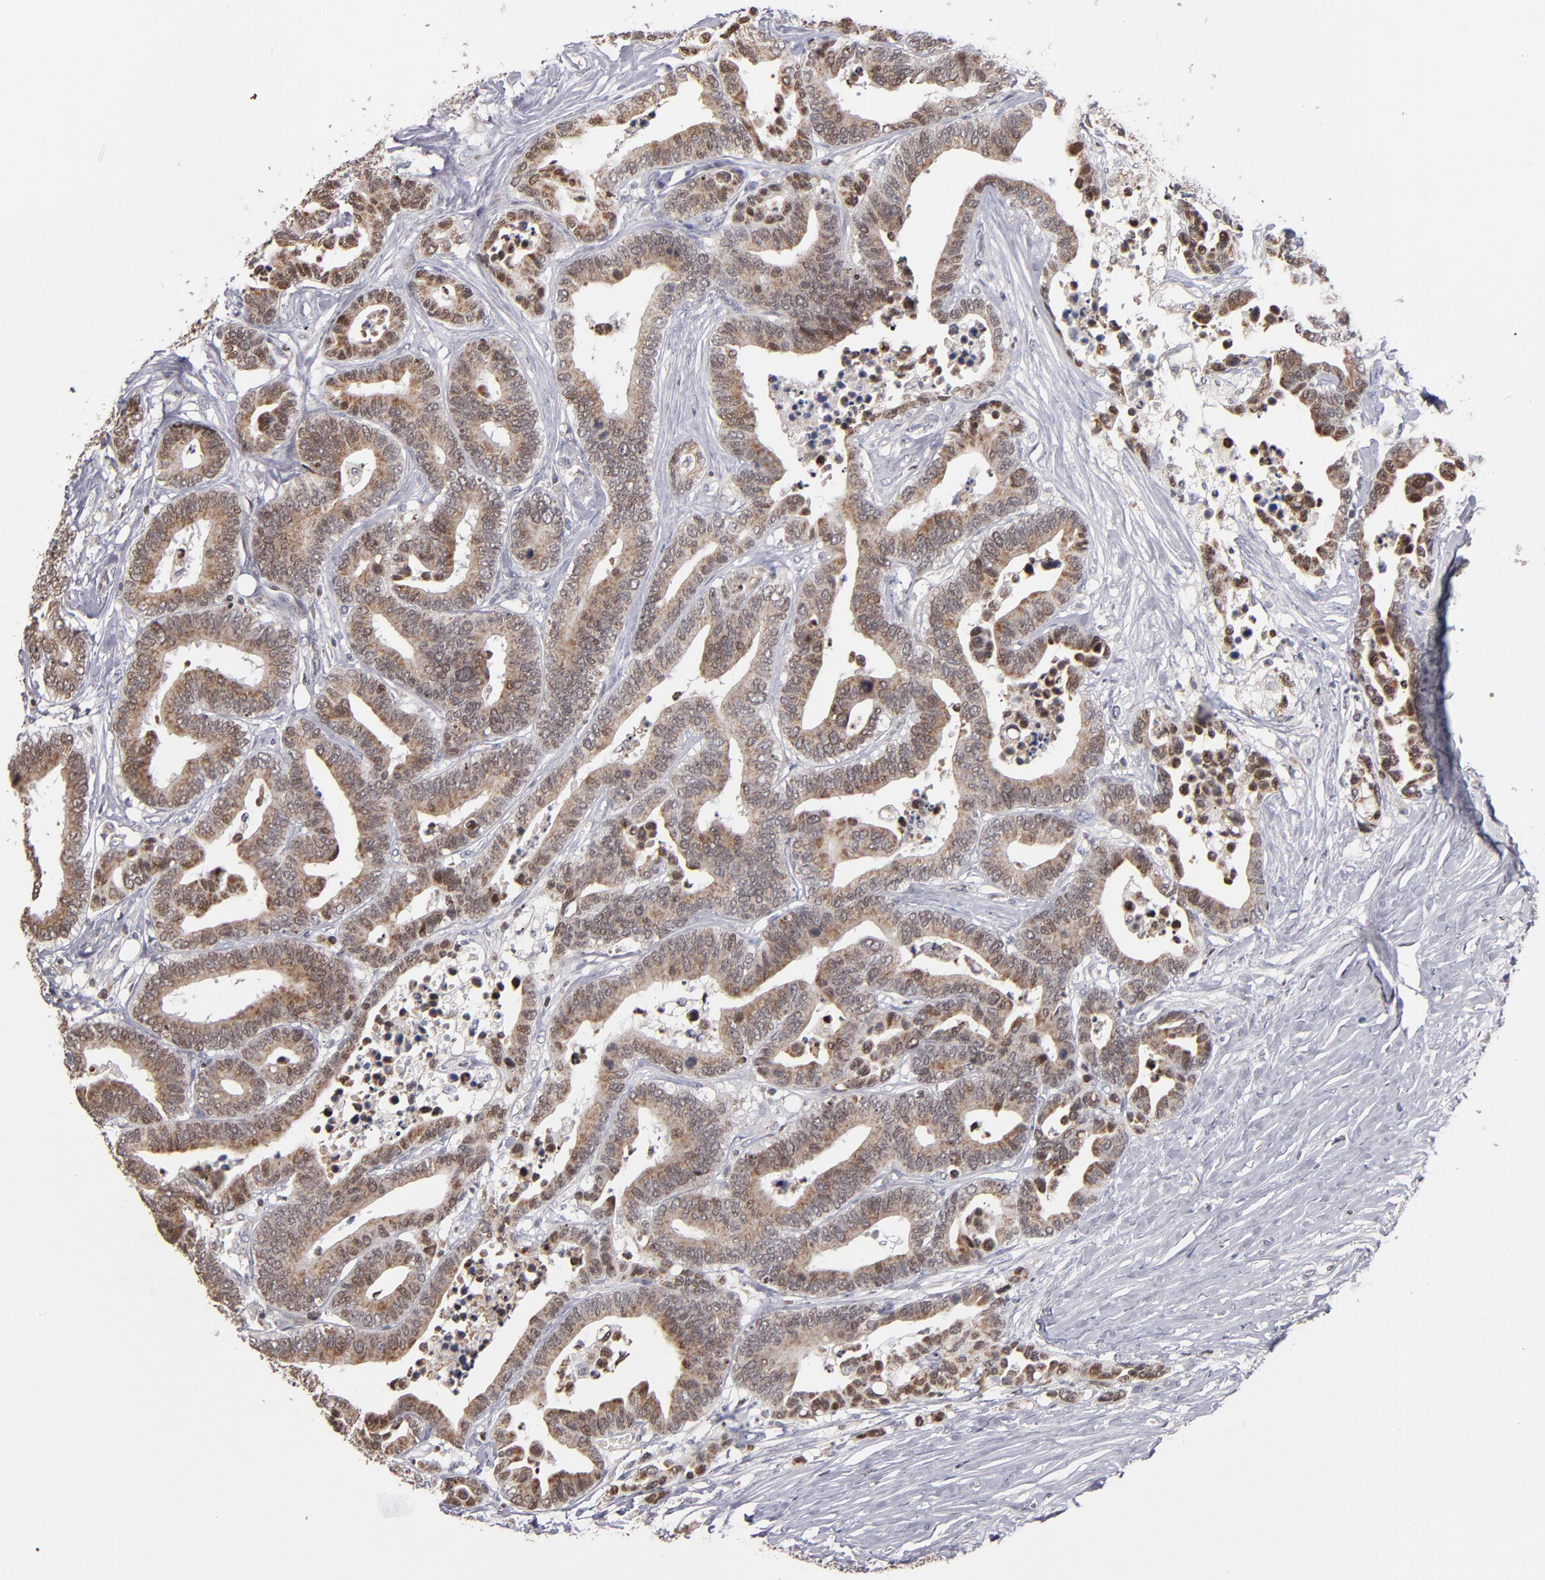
{"staining": {"intensity": "moderate", "quantity": ">75%", "location": "cytoplasmic/membranous"}, "tissue": "colorectal cancer", "cell_type": "Tumor cells", "image_type": "cancer", "snomed": [{"axis": "morphology", "description": "Adenocarcinoma, NOS"}, {"axis": "topography", "description": "Colon"}], "caption": "IHC of colorectal cancer exhibits medium levels of moderate cytoplasmic/membranous expression in approximately >75% of tumor cells. Using DAB (brown) and hematoxylin (blue) stains, captured at high magnification using brightfield microscopy.", "gene": "ODF2", "patient": {"sex": "male", "age": 82}}